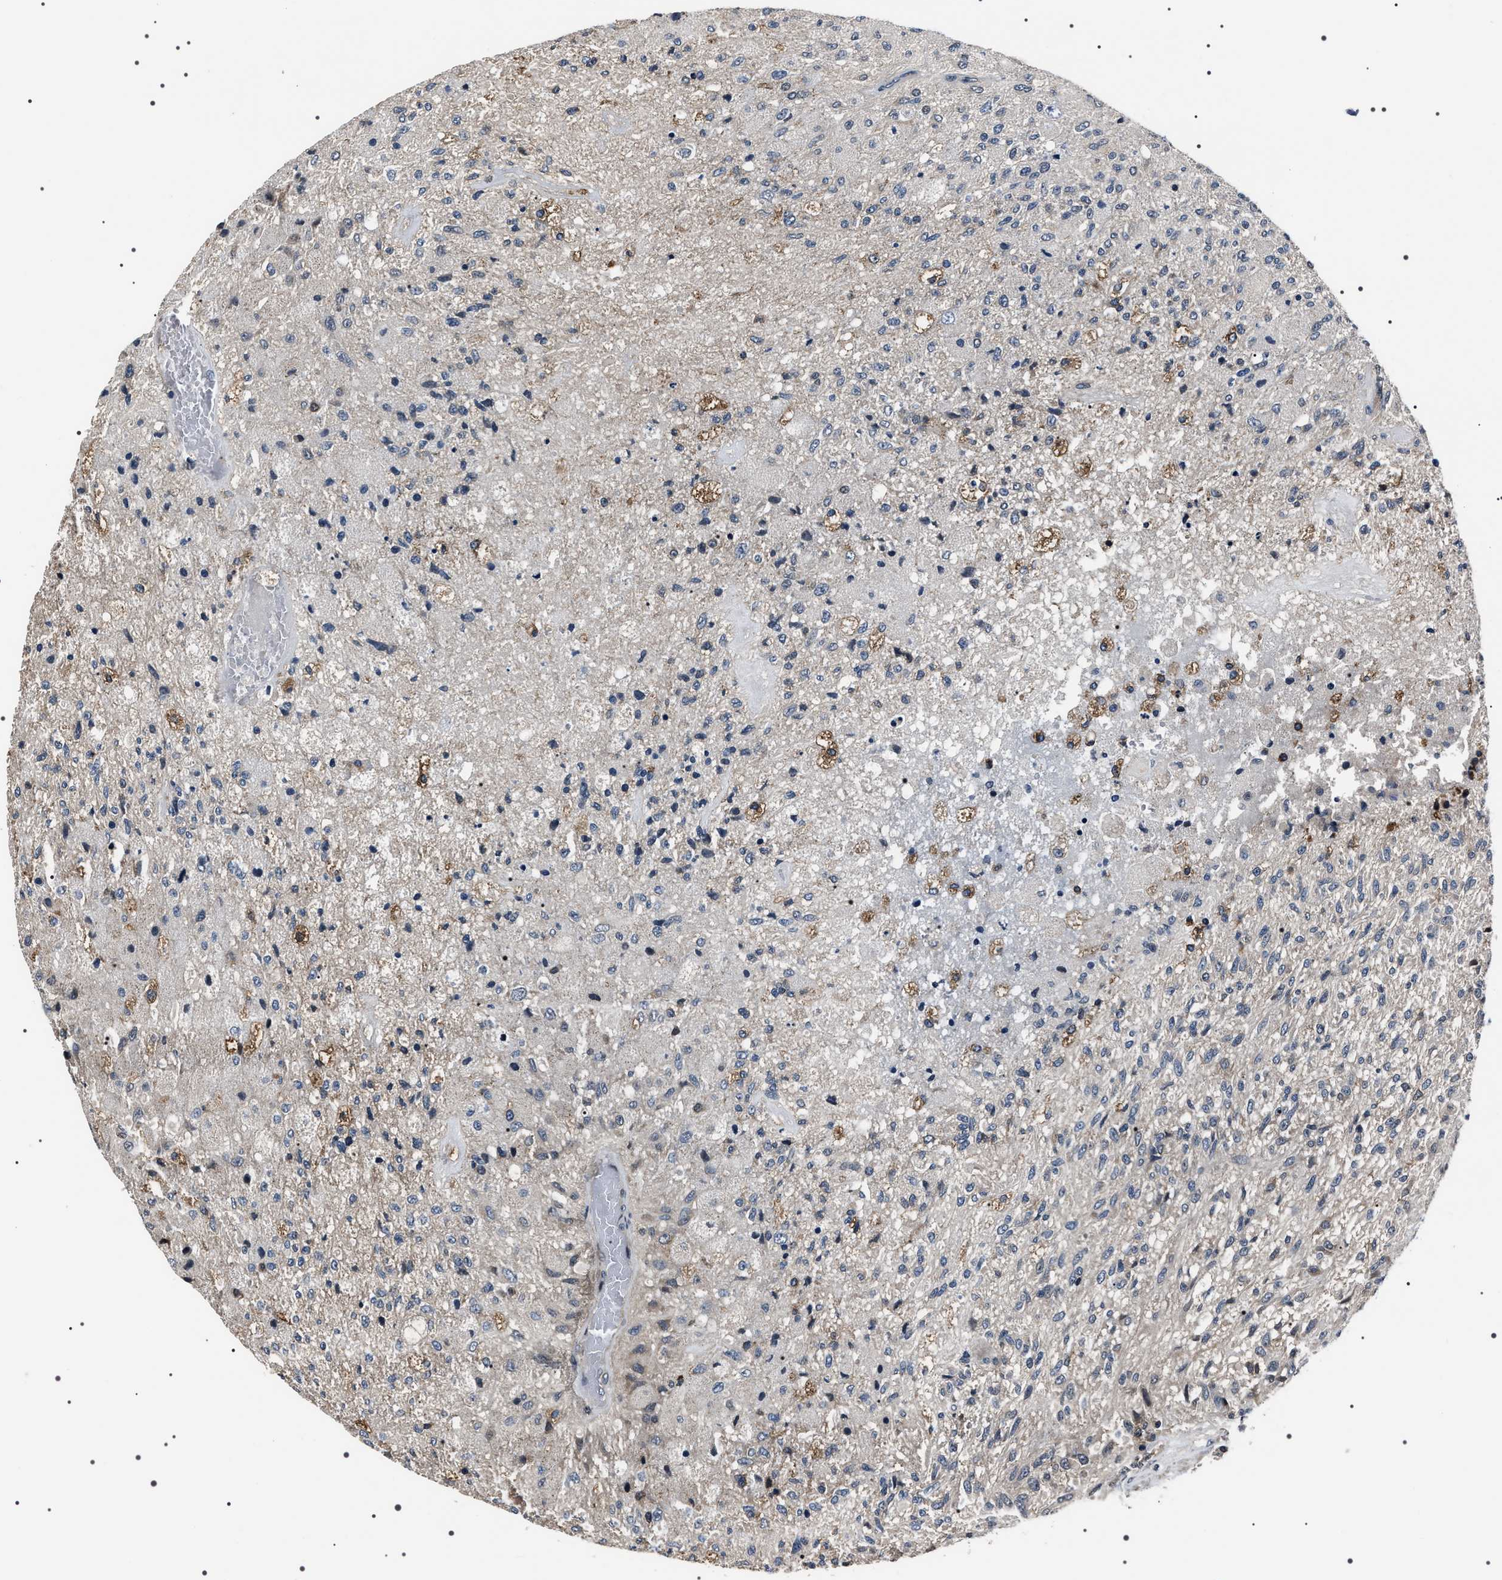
{"staining": {"intensity": "negative", "quantity": "none", "location": "none"}, "tissue": "glioma", "cell_type": "Tumor cells", "image_type": "cancer", "snomed": [{"axis": "morphology", "description": "Normal tissue, NOS"}, {"axis": "morphology", "description": "Glioma, malignant, High grade"}, {"axis": "topography", "description": "Cerebral cortex"}], "caption": "Immunohistochemistry (IHC) photomicrograph of neoplastic tissue: glioma stained with DAB reveals no significant protein staining in tumor cells.", "gene": "SIPA1", "patient": {"sex": "male", "age": 77}}